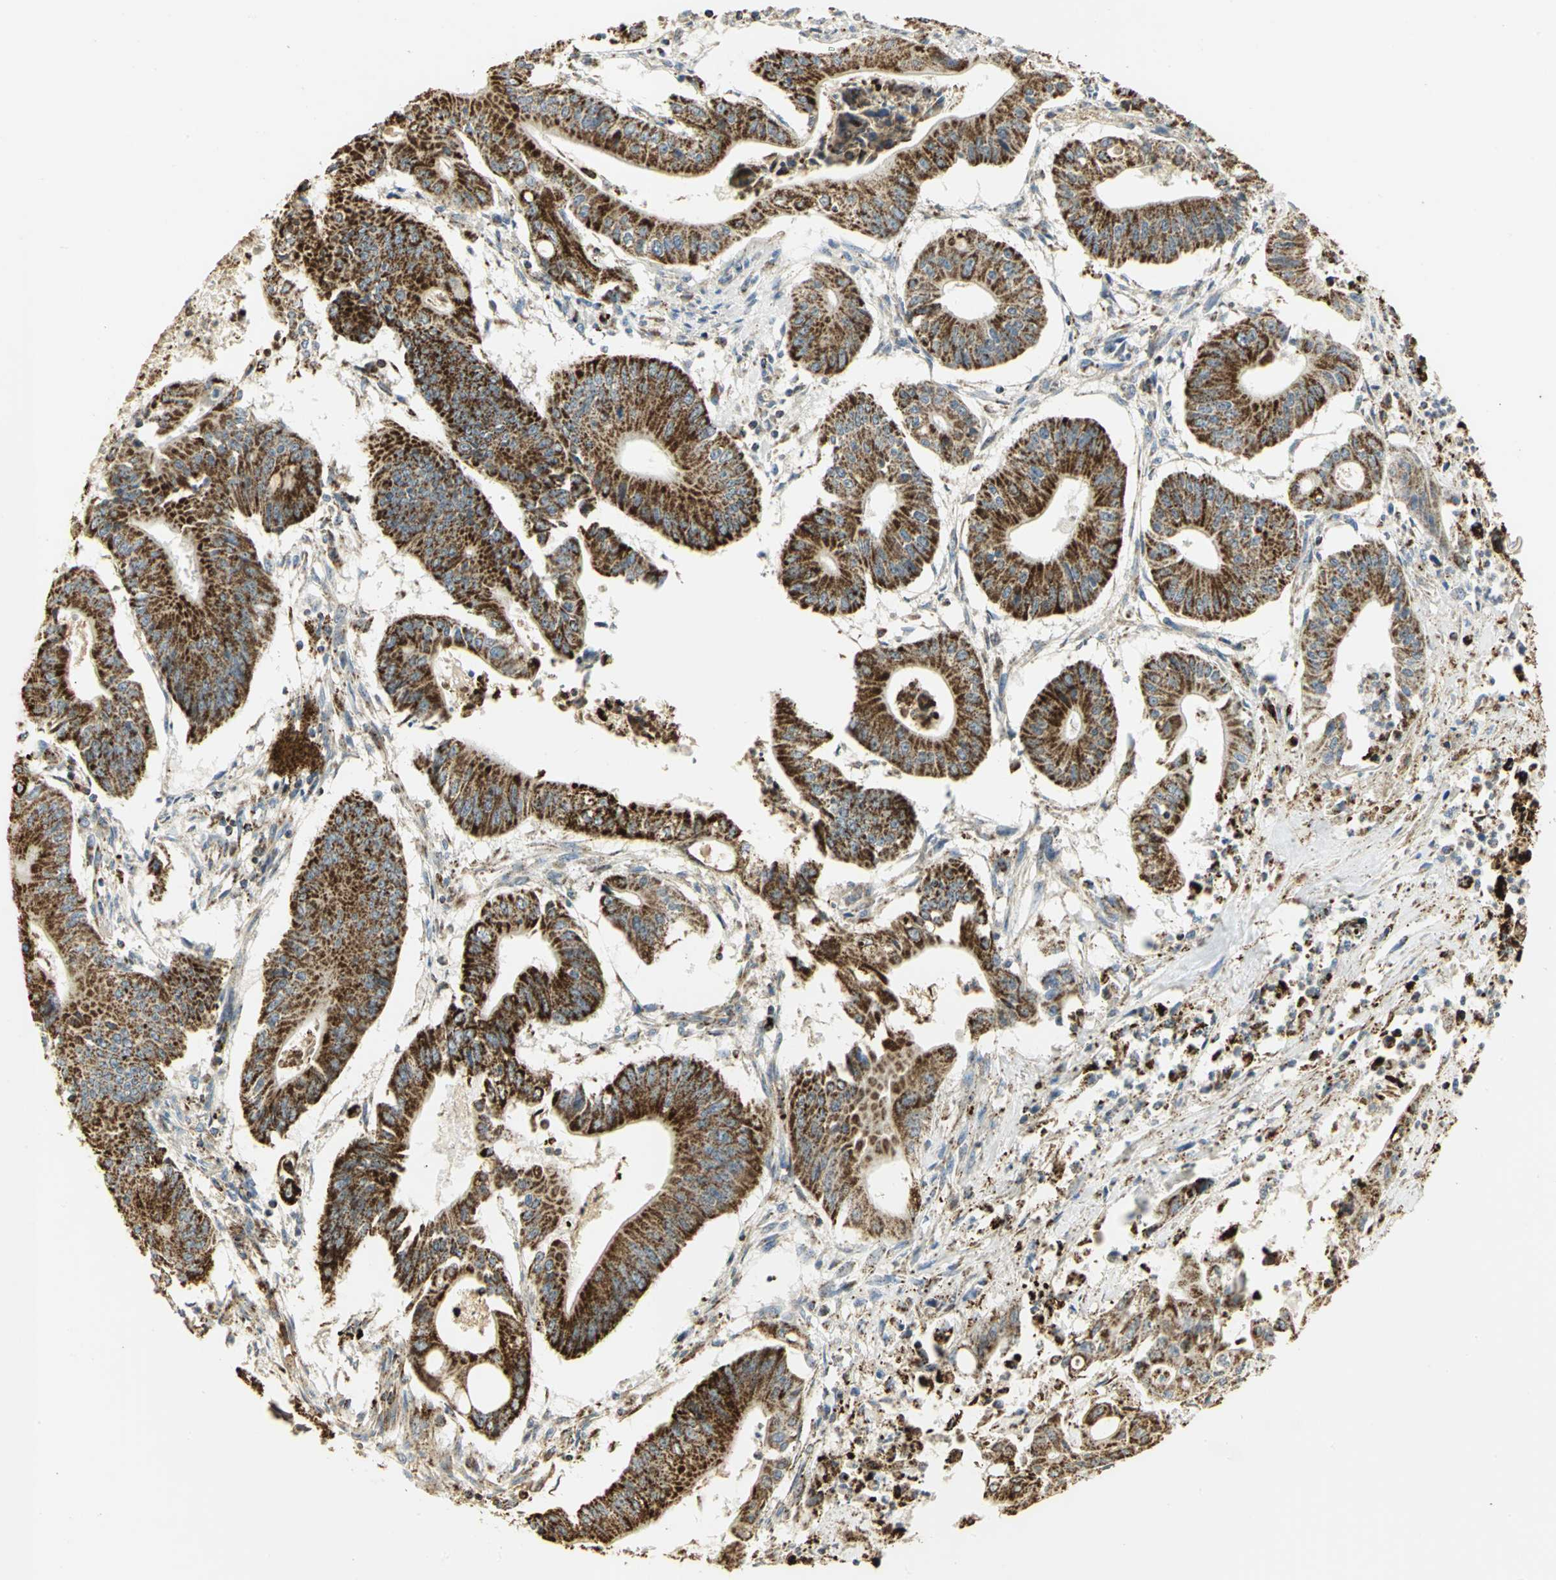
{"staining": {"intensity": "strong", "quantity": ">75%", "location": "cytoplasmic/membranous"}, "tissue": "pancreatic cancer", "cell_type": "Tumor cells", "image_type": "cancer", "snomed": [{"axis": "morphology", "description": "Normal tissue, NOS"}, {"axis": "topography", "description": "Lymph node"}], "caption": "Immunohistochemical staining of pancreatic cancer demonstrates strong cytoplasmic/membranous protein staining in approximately >75% of tumor cells. (Stains: DAB (3,3'-diaminobenzidine) in brown, nuclei in blue, Microscopy: brightfield microscopy at high magnification).", "gene": "VDAC1", "patient": {"sex": "male", "age": 62}}